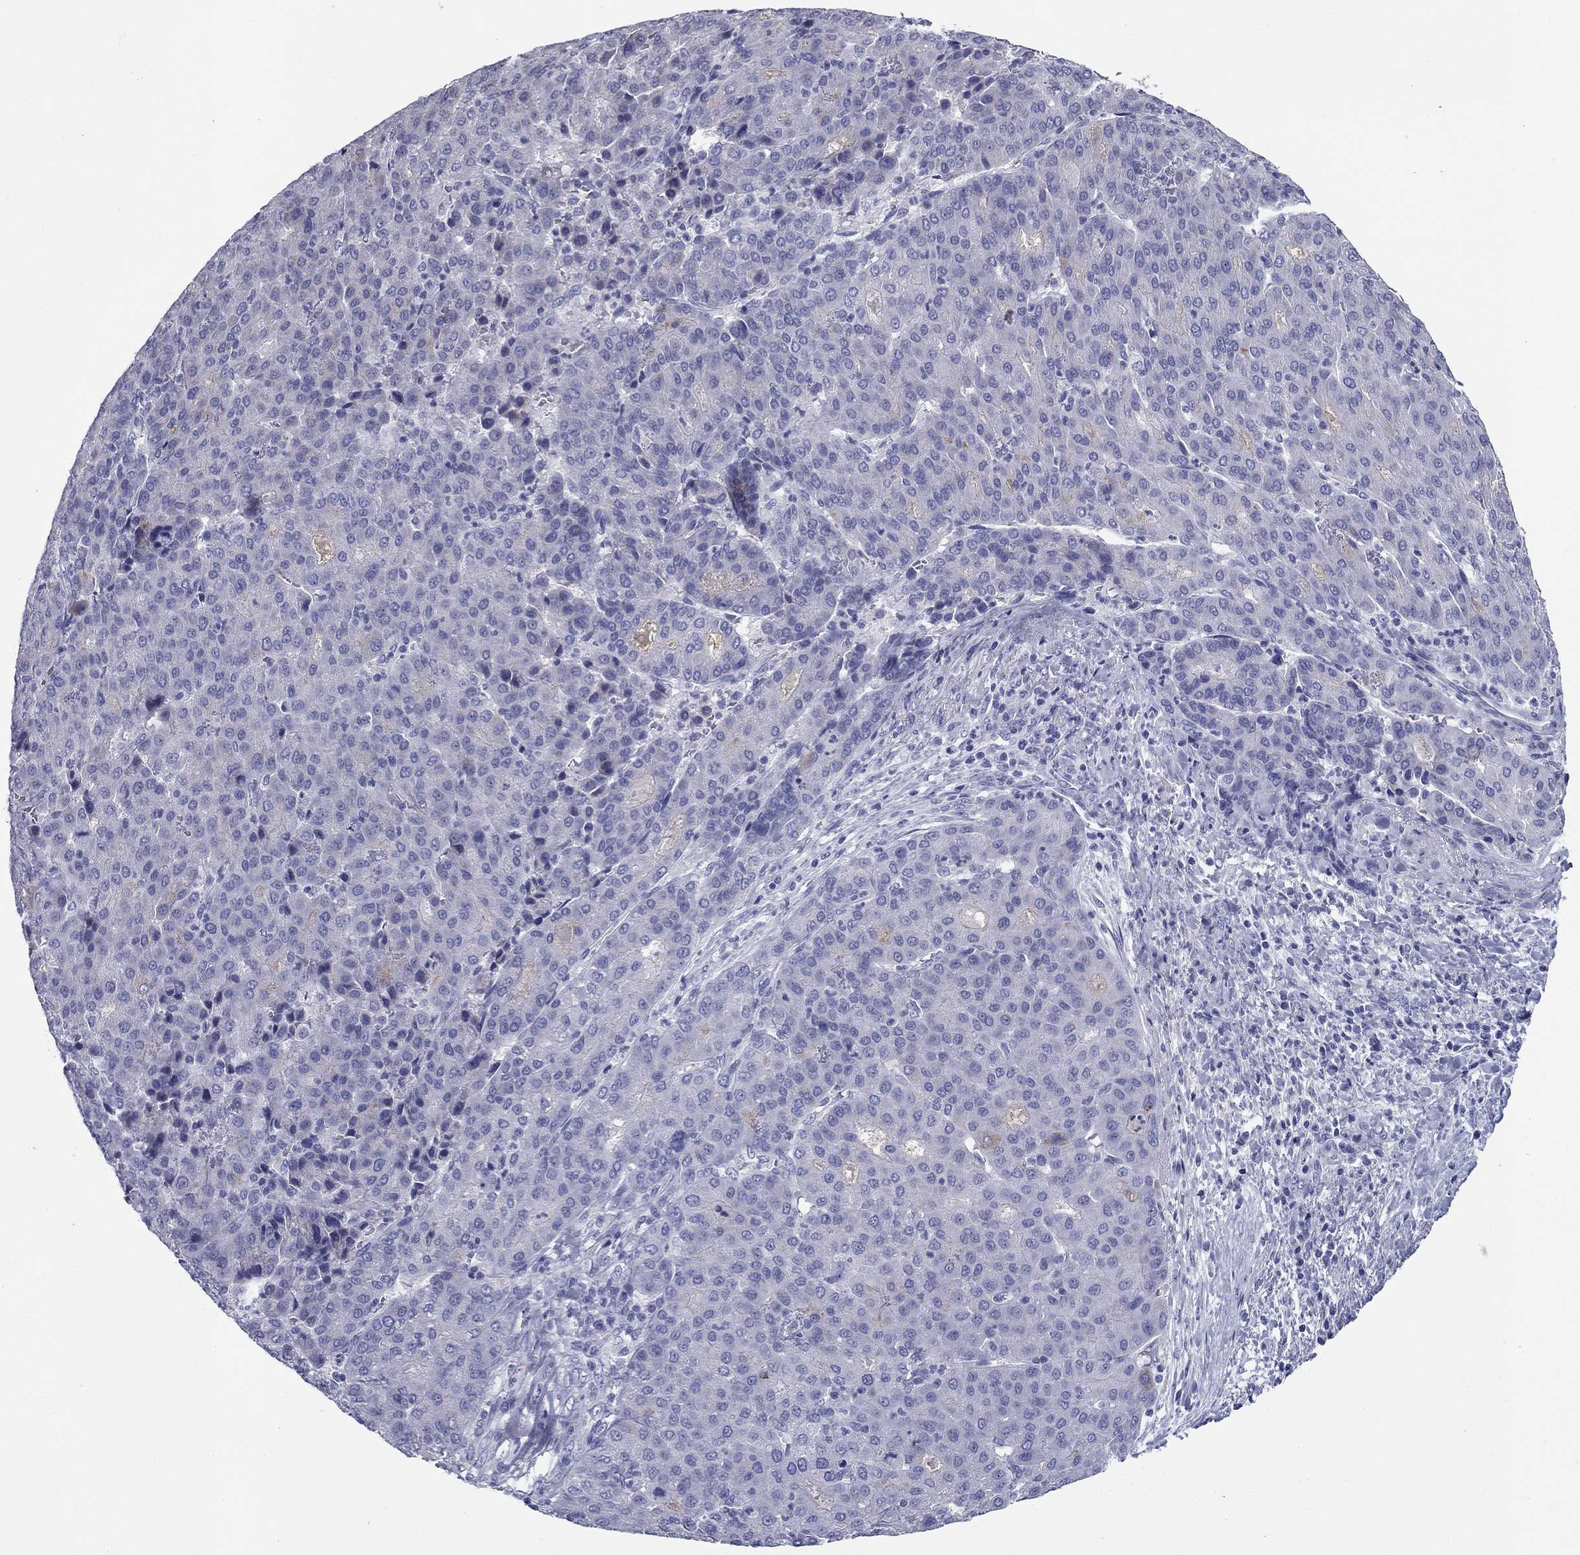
{"staining": {"intensity": "negative", "quantity": "none", "location": "none"}, "tissue": "liver cancer", "cell_type": "Tumor cells", "image_type": "cancer", "snomed": [{"axis": "morphology", "description": "Carcinoma, Hepatocellular, NOS"}, {"axis": "topography", "description": "Liver"}], "caption": "A micrograph of hepatocellular carcinoma (liver) stained for a protein shows no brown staining in tumor cells. (DAB immunohistochemistry, high magnification).", "gene": "ZP2", "patient": {"sex": "male", "age": 65}}